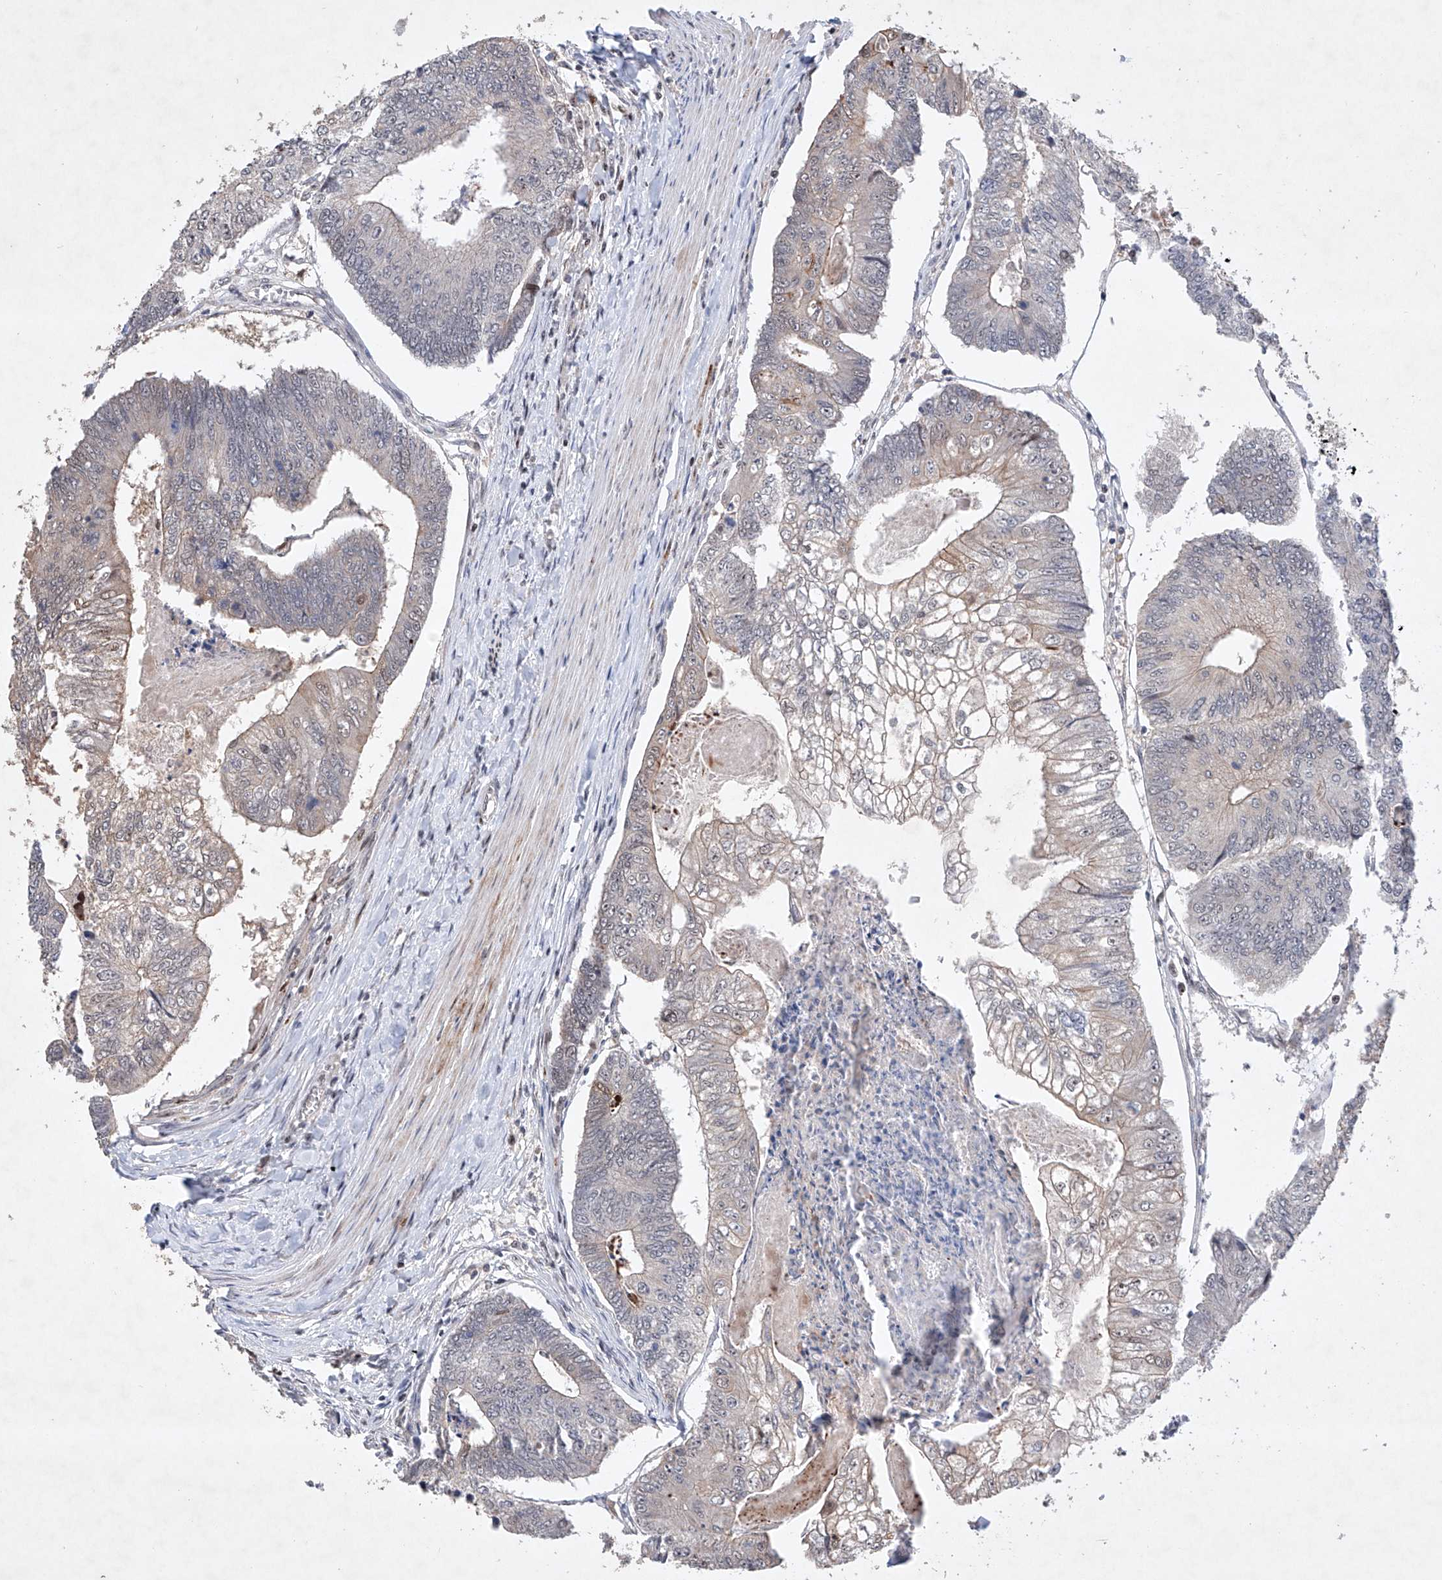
{"staining": {"intensity": "negative", "quantity": "none", "location": "none"}, "tissue": "colorectal cancer", "cell_type": "Tumor cells", "image_type": "cancer", "snomed": [{"axis": "morphology", "description": "Adenocarcinoma, NOS"}, {"axis": "topography", "description": "Colon"}], "caption": "Immunohistochemistry (IHC) histopathology image of human colorectal cancer stained for a protein (brown), which reveals no staining in tumor cells. (DAB (3,3'-diaminobenzidine) immunohistochemistry (IHC) visualized using brightfield microscopy, high magnification).", "gene": "AFG1L", "patient": {"sex": "female", "age": 67}}